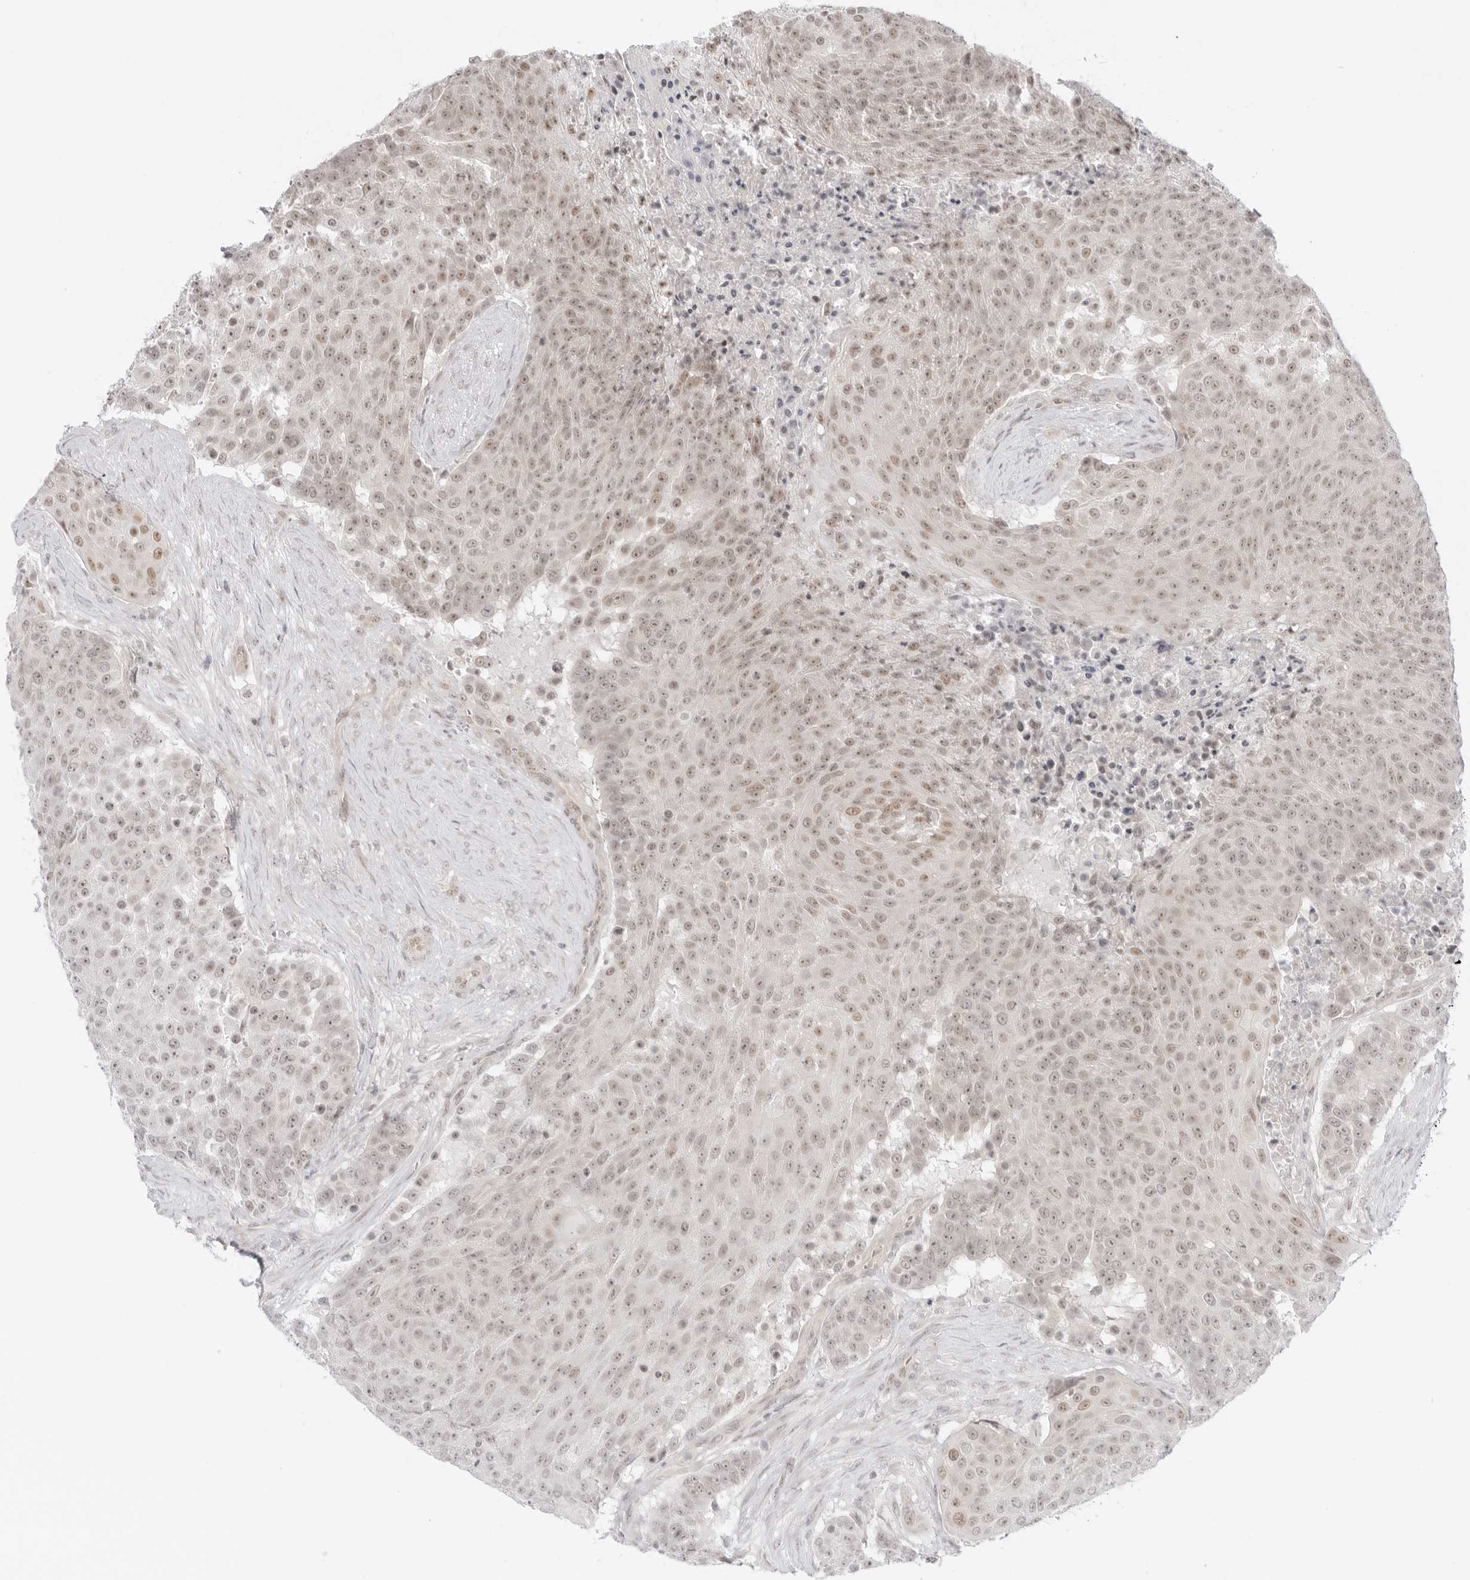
{"staining": {"intensity": "moderate", "quantity": ">75%", "location": "nuclear"}, "tissue": "urothelial cancer", "cell_type": "Tumor cells", "image_type": "cancer", "snomed": [{"axis": "morphology", "description": "Urothelial carcinoma, High grade"}, {"axis": "topography", "description": "Urinary bladder"}], "caption": "Immunohistochemistry (DAB (3,3'-diaminobenzidine)) staining of urothelial cancer exhibits moderate nuclear protein staining in about >75% of tumor cells. The protein of interest is shown in brown color, while the nuclei are stained blue.", "gene": "MED18", "patient": {"sex": "female", "age": 63}}